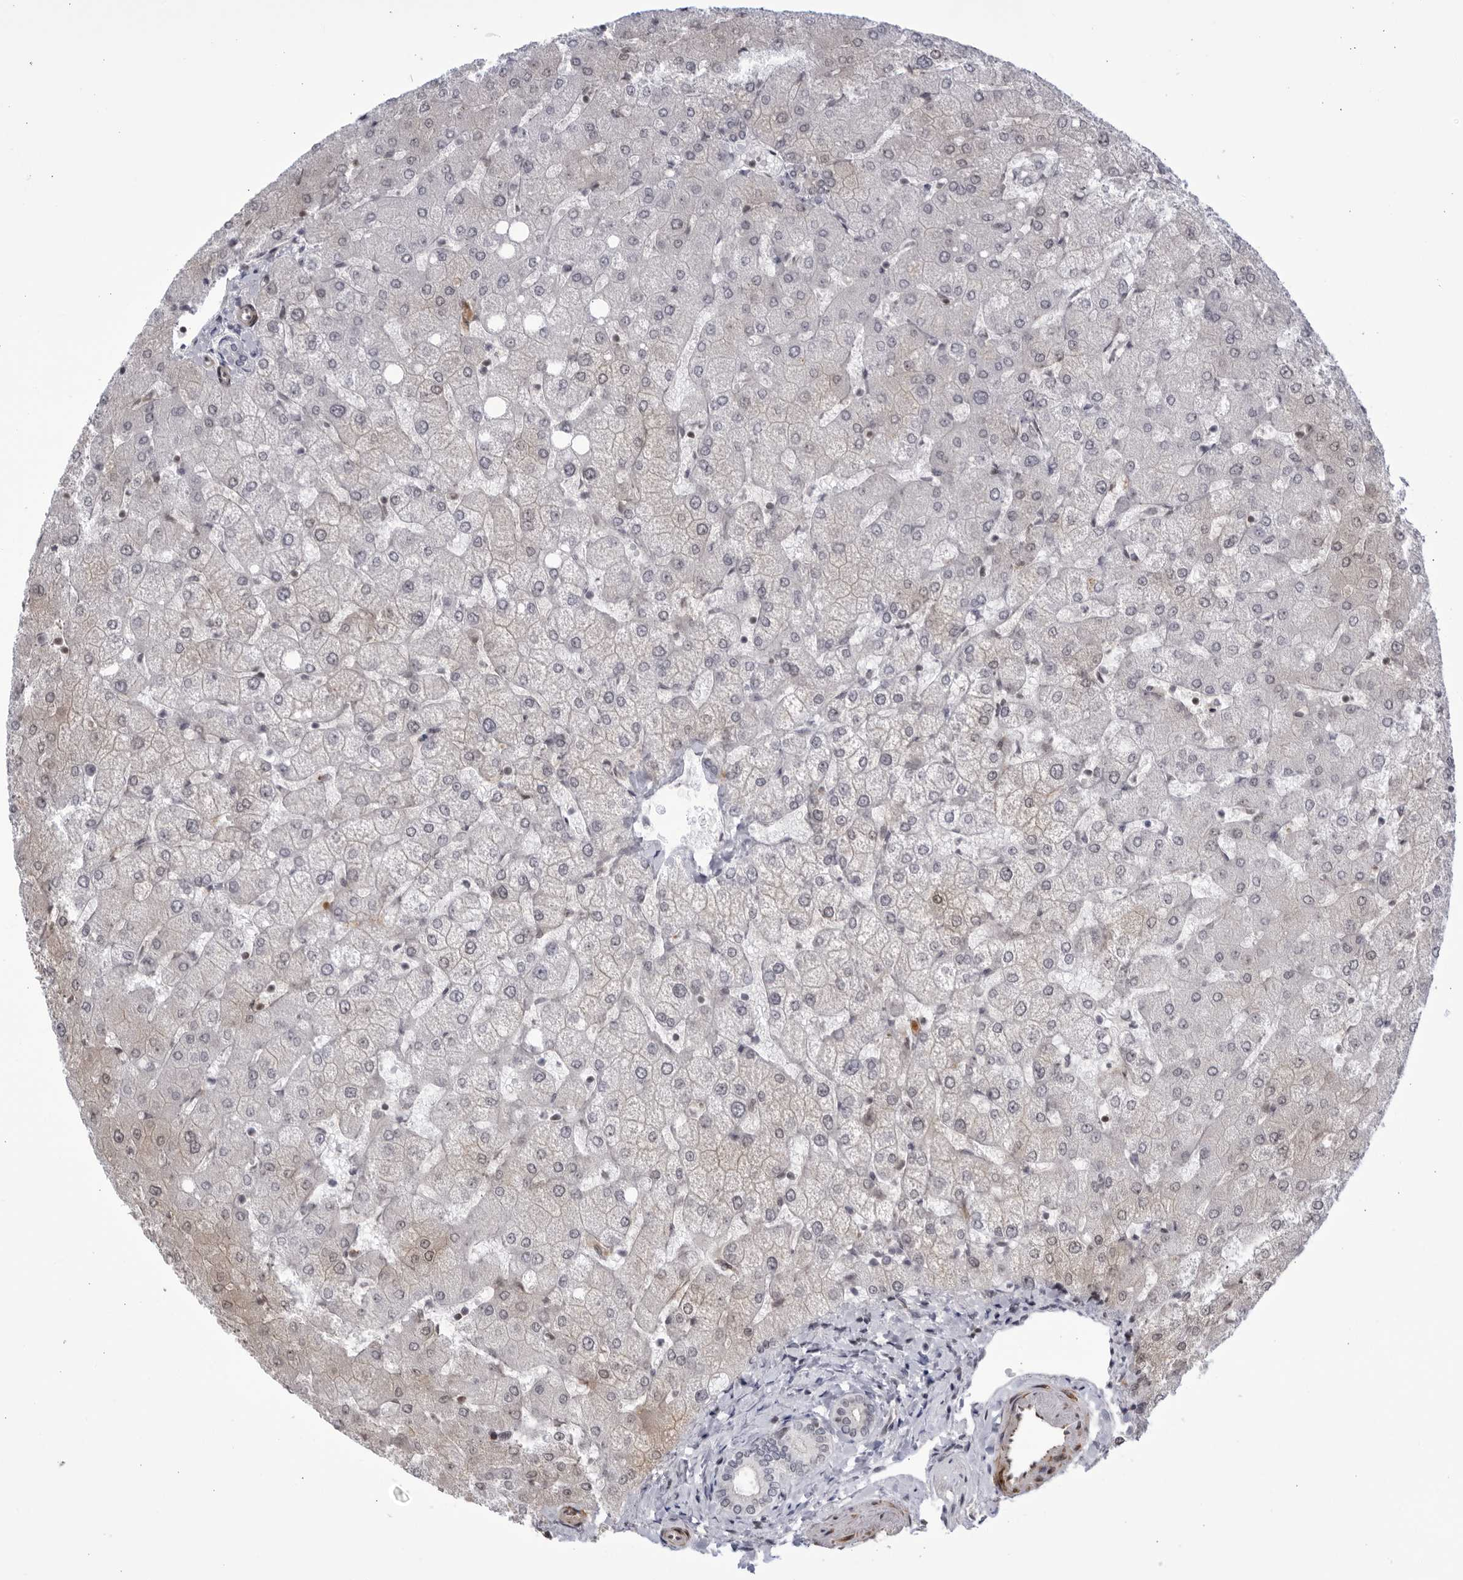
{"staining": {"intensity": "negative", "quantity": "none", "location": "none"}, "tissue": "liver", "cell_type": "Cholangiocytes", "image_type": "normal", "snomed": [{"axis": "morphology", "description": "Normal tissue, NOS"}, {"axis": "topography", "description": "Liver"}], "caption": "Immunohistochemistry of unremarkable liver displays no expression in cholangiocytes. Brightfield microscopy of IHC stained with DAB (3,3'-diaminobenzidine) (brown) and hematoxylin (blue), captured at high magnification.", "gene": "CNBD1", "patient": {"sex": "female", "age": 54}}